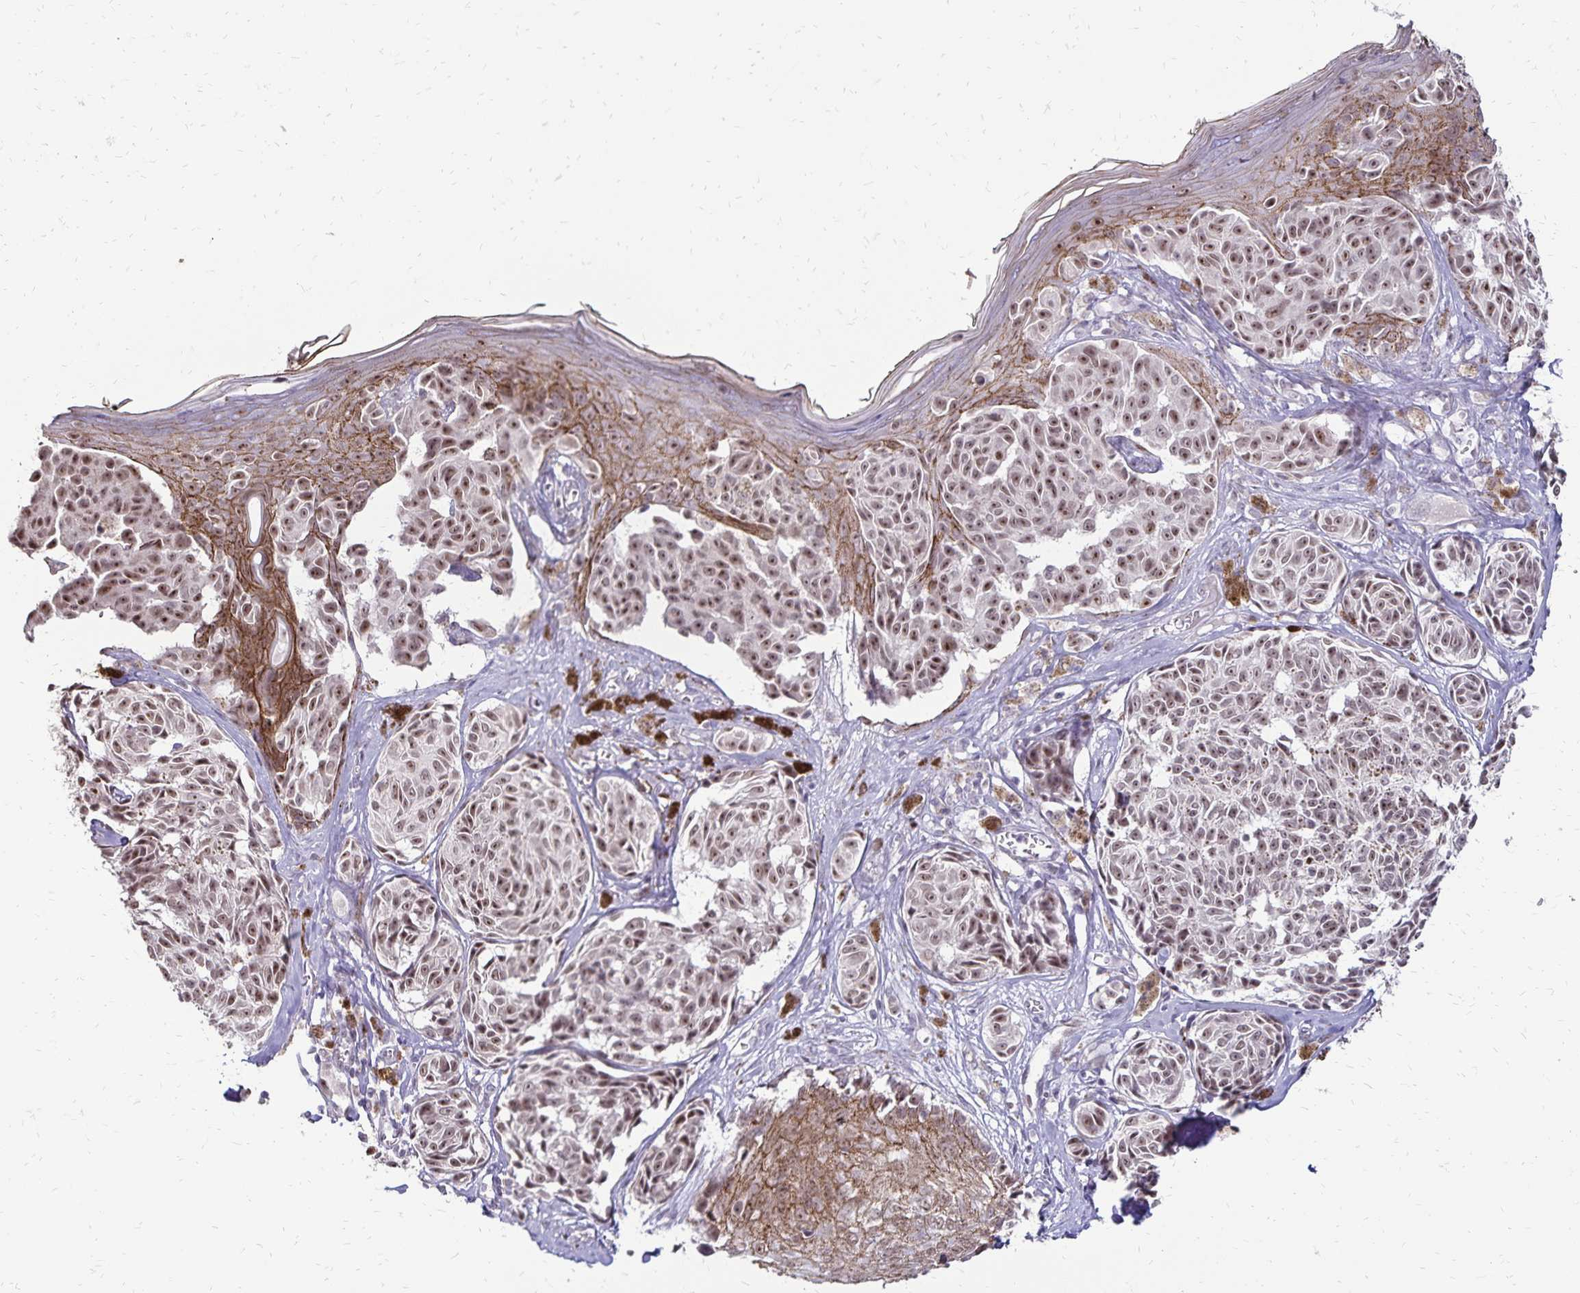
{"staining": {"intensity": "moderate", "quantity": ">75%", "location": "cytoplasmic/membranous"}, "tissue": "melanoma", "cell_type": "Tumor cells", "image_type": "cancer", "snomed": [{"axis": "morphology", "description": "Malignant melanoma, NOS"}, {"axis": "topography", "description": "Skin"}], "caption": "Malignant melanoma stained for a protein shows moderate cytoplasmic/membranous positivity in tumor cells. (Brightfield microscopy of DAB IHC at high magnification).", "gene": "POLB", "patient": {"sex": "female", "age": 43}}